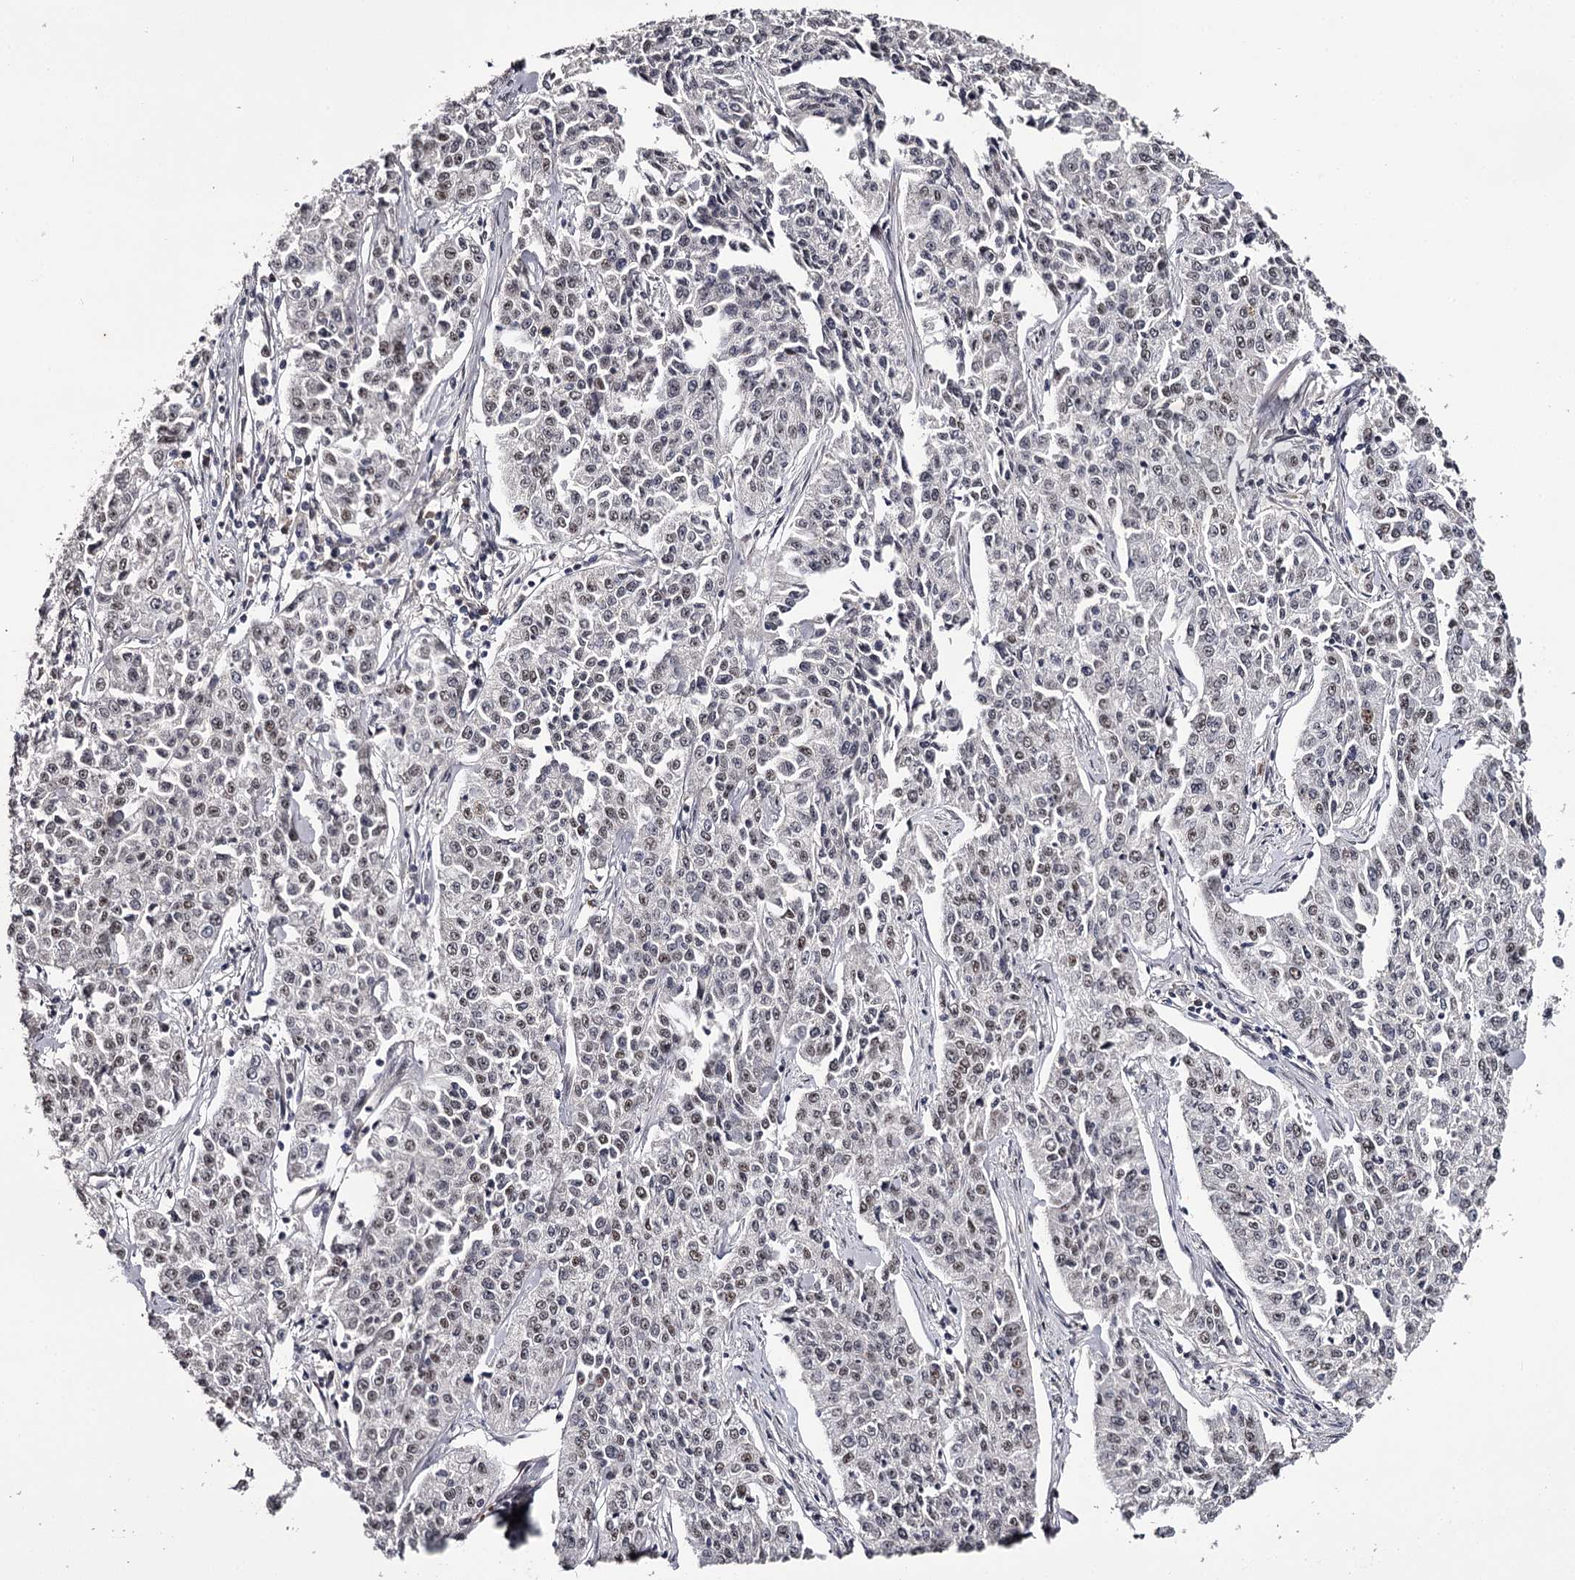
{"staining": {"intensity": "weak", "quantity": "25%-75%", "location": "nuclear"}, "tissue": "cervical cancer", "cell_type": "Tumor cells", "image_type": "cancer", "snomed": [{"axis": "morphology", "description": "Squamous cell carcinoma, NOS"}, {"axis": "topography", "description": "Cervix"}], "caption": "Immunohistochemical staining of squamous cell carcinoma (cervical) reveals low levels of weak nuclear protein positivity in about 25%-75% of tumor cells.", "gene": "RNF44", "patient": {"sex": "female", "age": 35}}